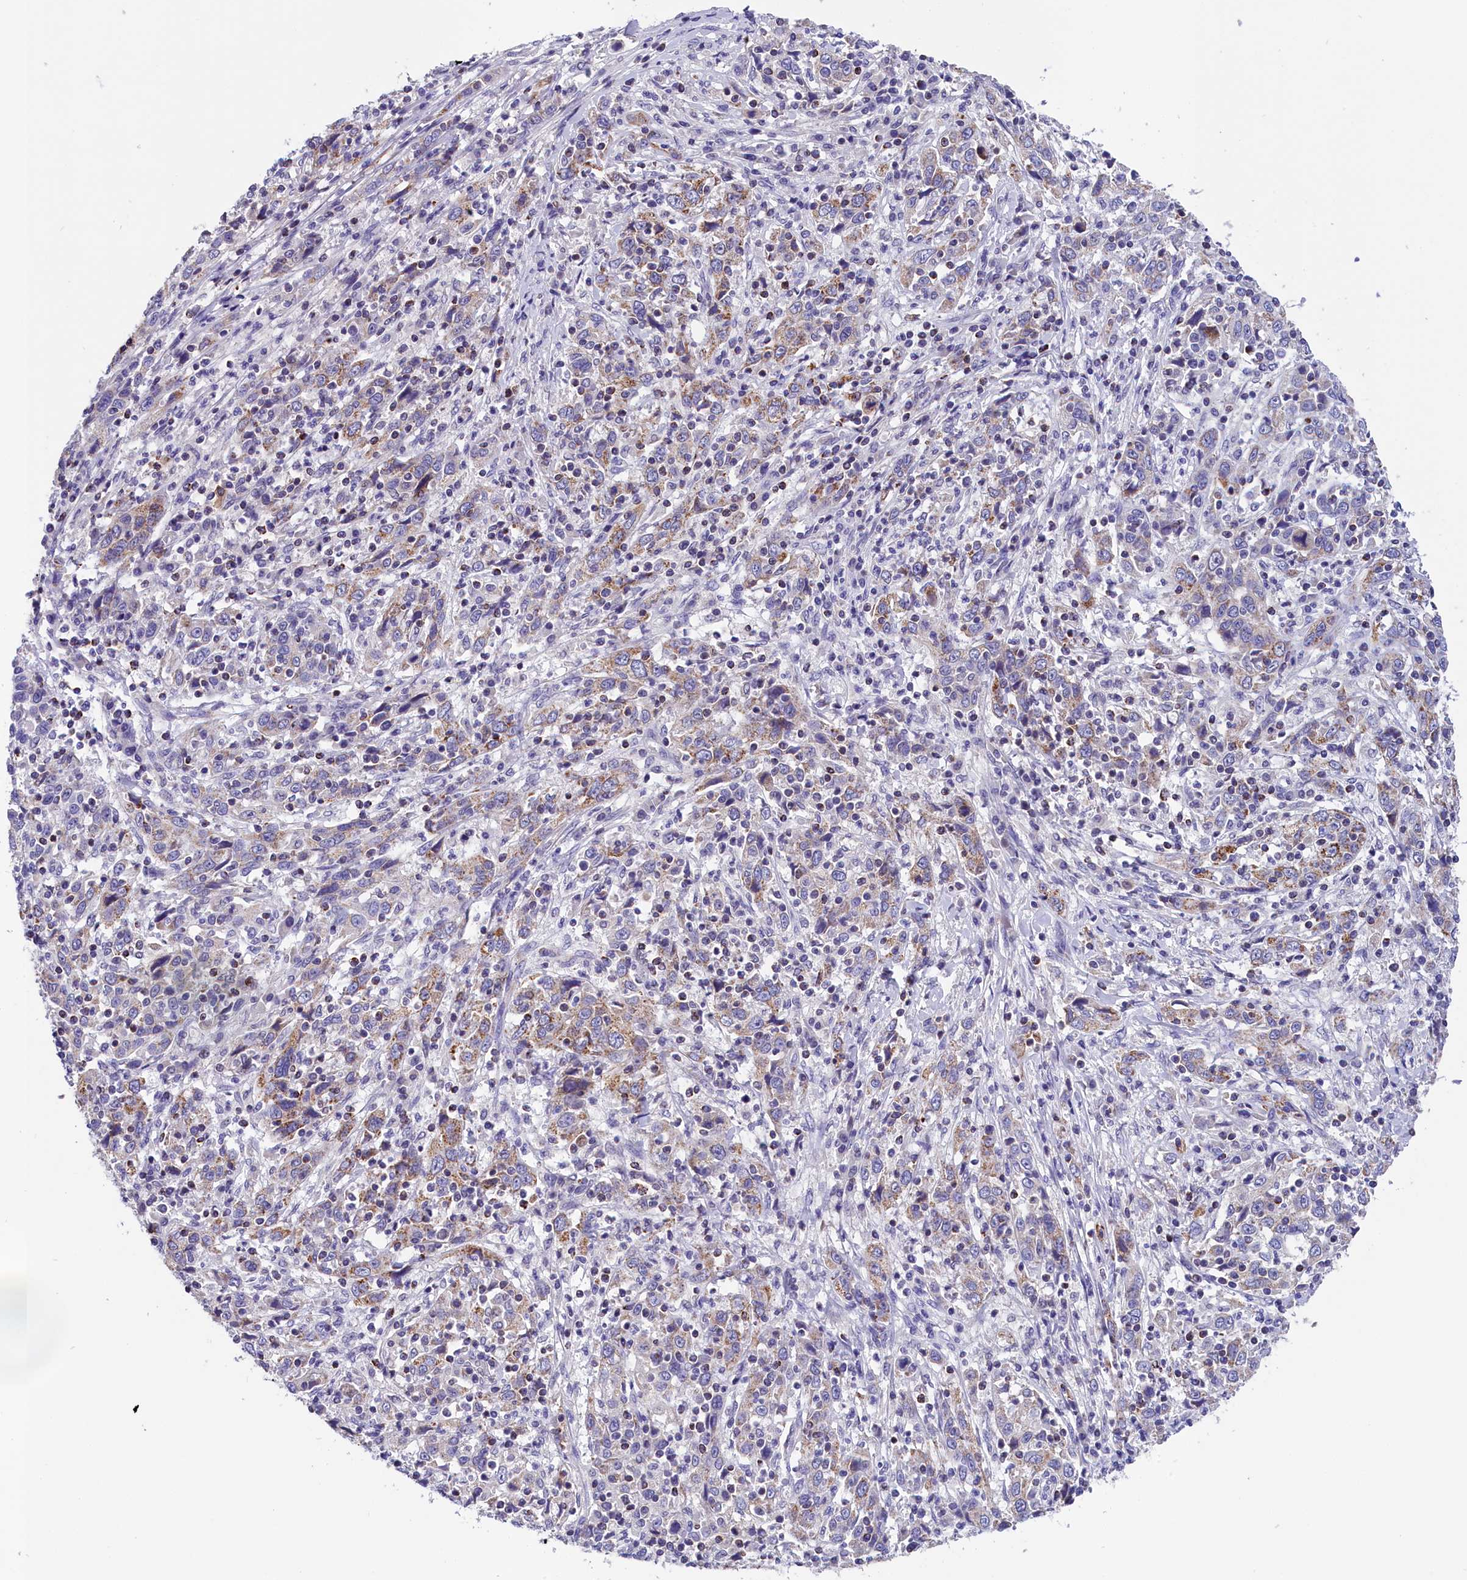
{"staining": {"intensity": "weak", "quantity": "25%-75%", "location": "cytoplasmic/membranous"}, "tissue": "cervical cancer", "cell_type": "Tumor cells", "image_type": "cancer", "snomed": [{"axis": "morphology", "description": "Squamous cell carcinoma, NOS"}, {"axis": "topography", "description": "Cervix"}], "caption": "This is an image of immunohistochemistry (IHC) staining of cervical cancer (squamous cell carcinoma), which shows weak staining in the cytoplasmic/membranous of tumor cells.", "gene": "ABAT", "patient": {"sex": "female", "age": 46}}